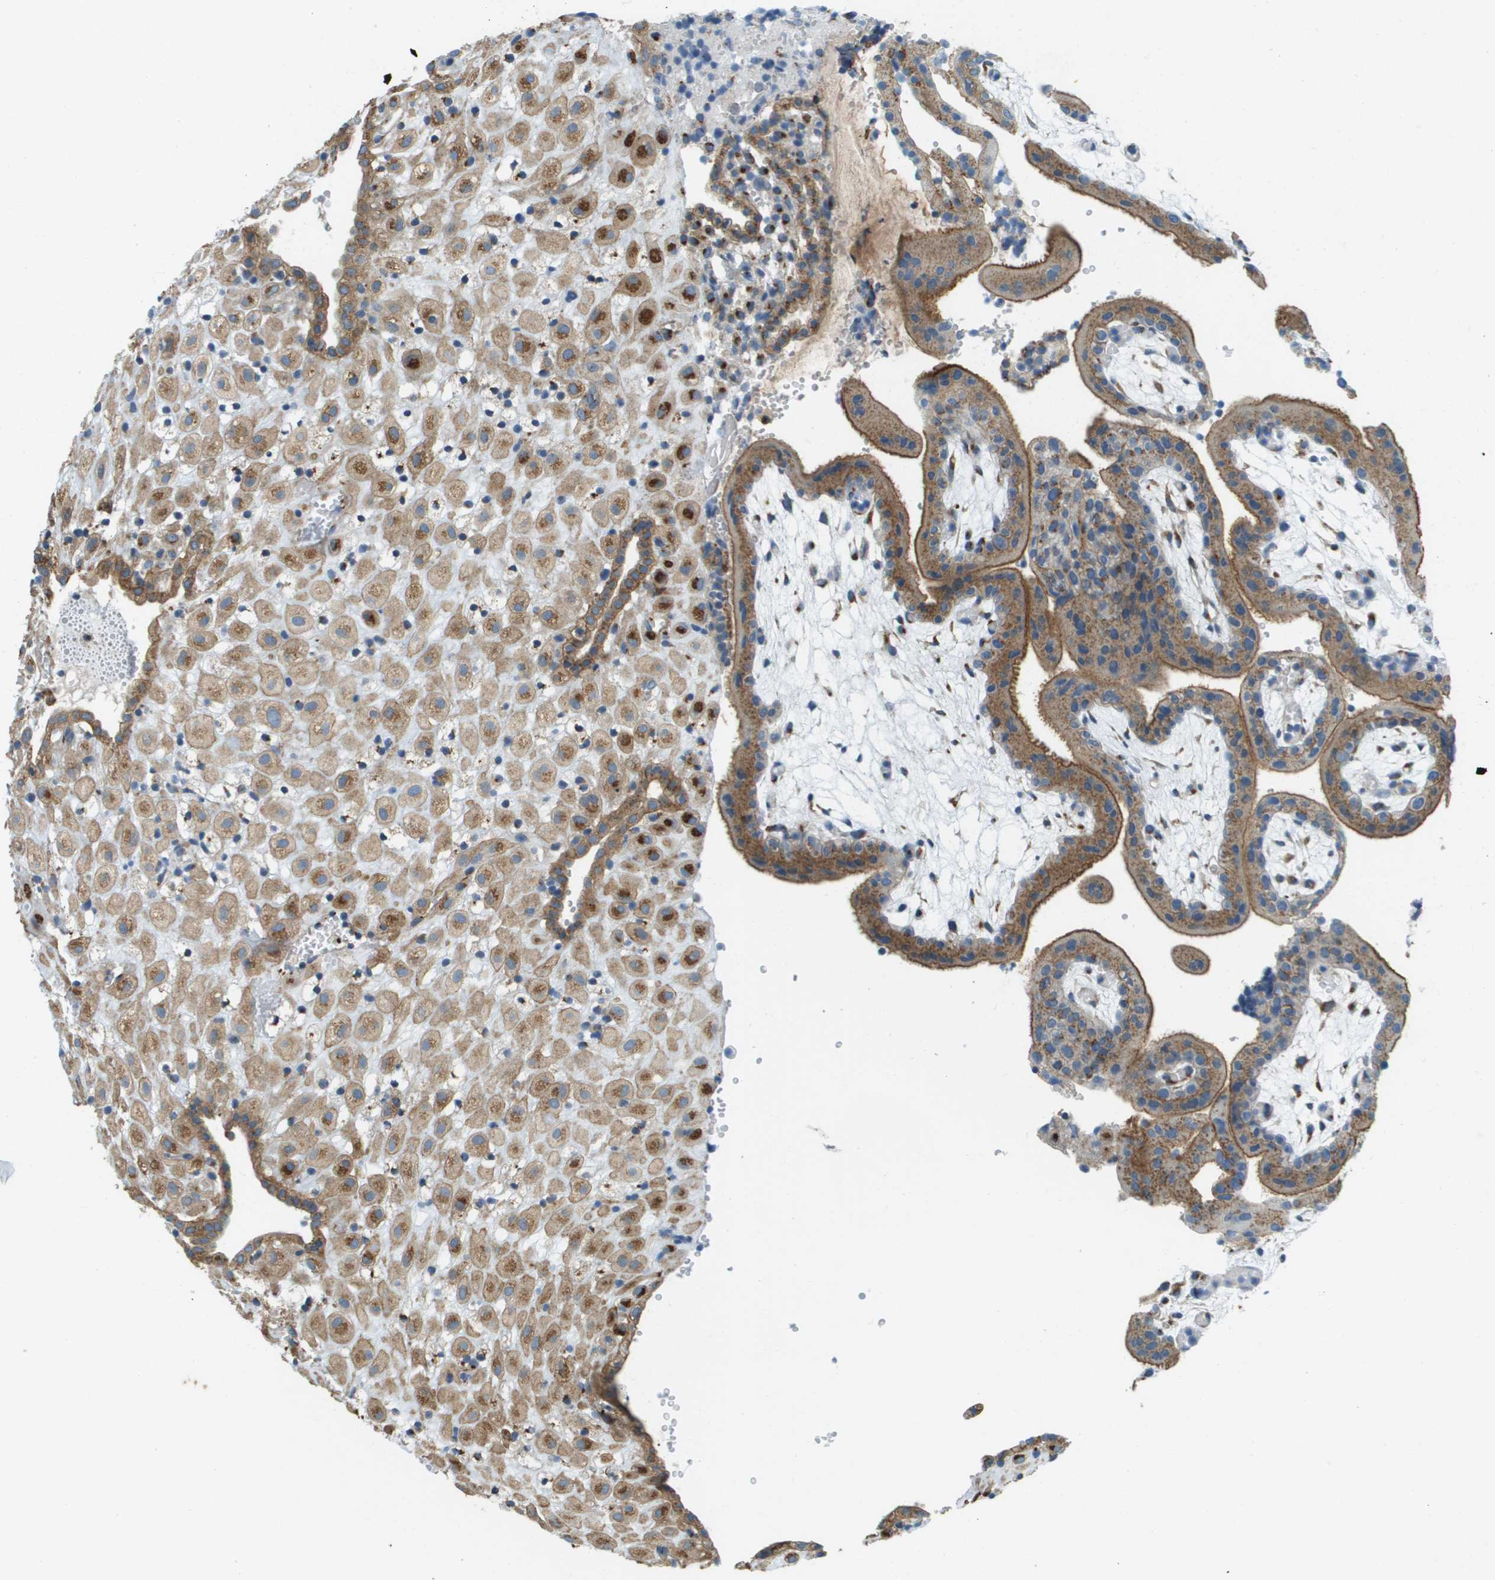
{"staining": {"intensity": "strong", "quantity": ">75%", "location": "cytoplasmic/membranous"}, "tissue": "placenta", "cell_type": "Decidual cells", "image_type": "normal", "snomed": [{"axis": "morphology", "description": "Normal tissue, NOS"}, {"axis": "topography", "description": "Placenta"}], "caption": "Protein positivity by immunohistochemistry exhibits strong cytoplasmic/membranous expression in approximately >75% of decidual cells in unremarkable placenta.", "gene": "ACBD3", "patient": {"sex": "female", "age": 18}}